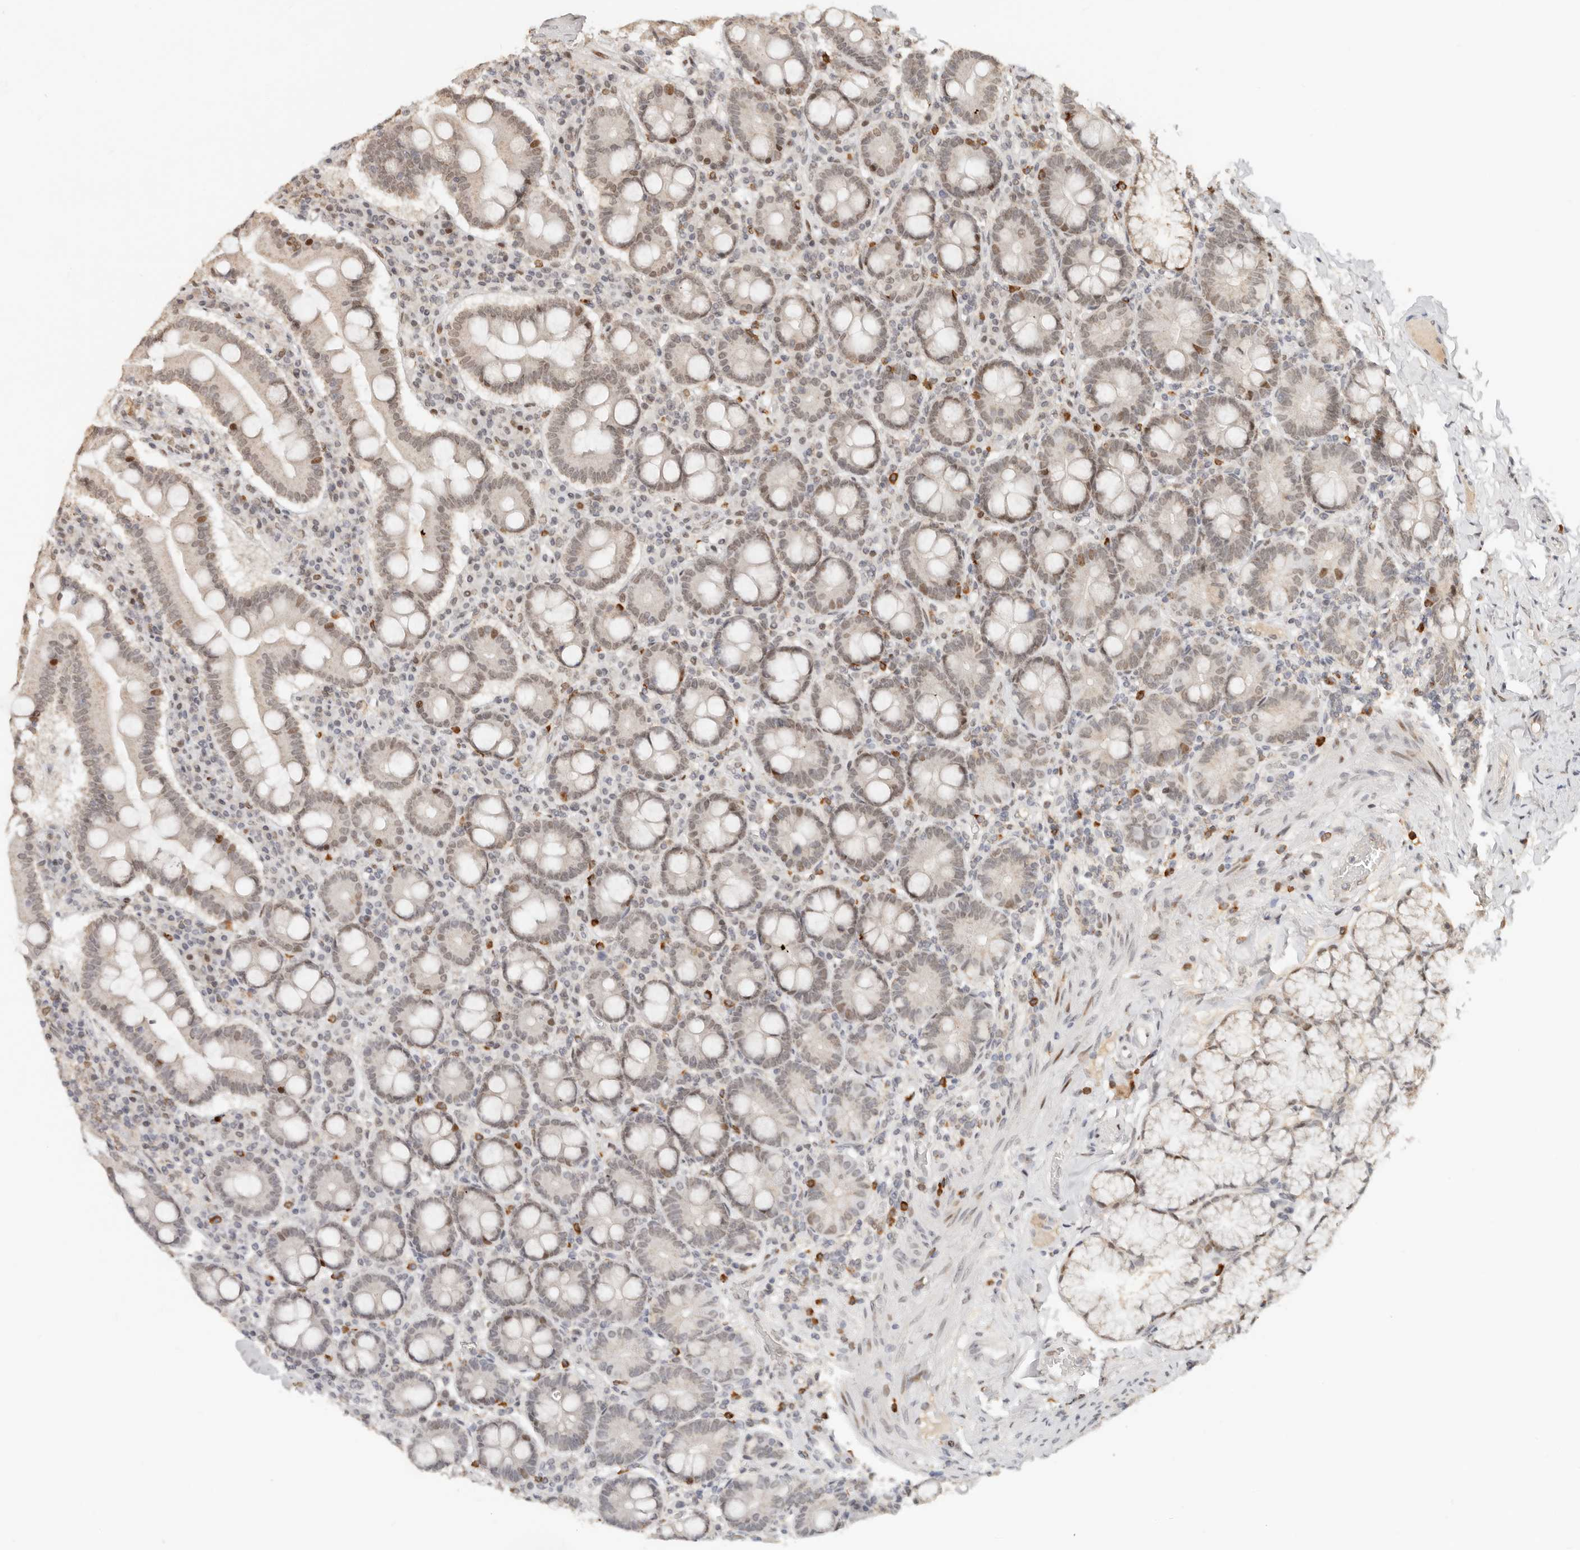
{"staining": {"intensity": "moderate", "quantity": "<25%", "location": "nuclear"}, "tissue": "duodenum", "cell_type": "Glandular cells", "image_type": "normal", "snomed": [{"axis": "morphology", "description": "Normal tissue, NOS"}, {"axis": "topography", "description": "Duodenum"}], "caption": "This is a photomicrograph of immunohistochemistry (IHC) staining of unremarkable duodenum, which shows moderate expression in the nuclear of glandular cells.", "gene": "NPAS2", "patient": {"sex": "male", "age": 50}}